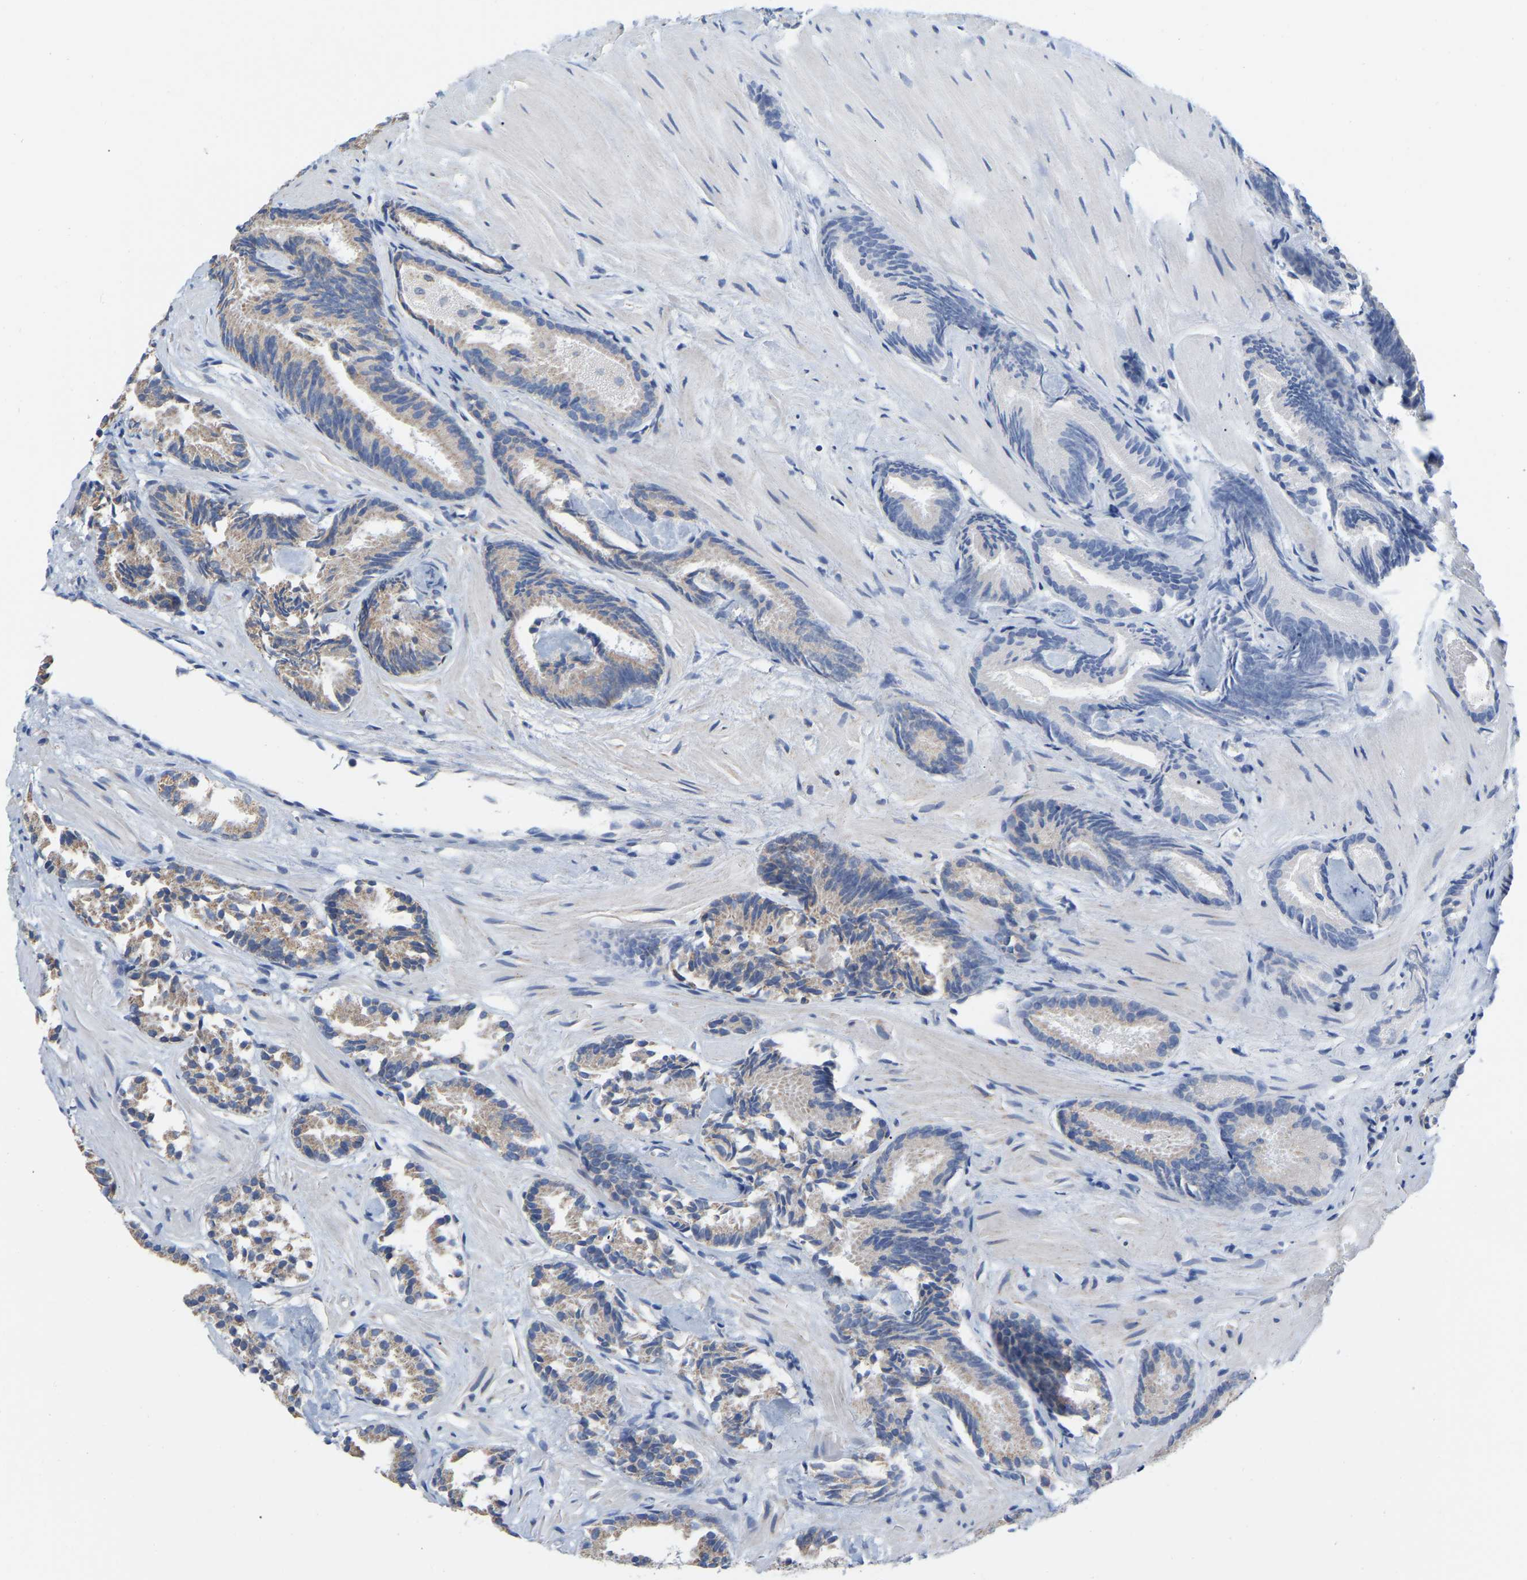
{"staining": {"intensity": "negative", "quantity": "none", "location": "none"}, "tissue": "prostate cancer", "cell_type": "Tumor cells", "image_type": "cancer", "snomed": [{"axis": "morphology", "description": "Adenocarcinoma, Low grade"}, {"axis": "topography", "description": "Prostate"}], "caption": "Immunohistochemistry (IHC) image of adenocarcinoma (low-grade) (prostate) stained for a protein (brown), which displays no expression in tumor cells.", "gene": "CBLB", "patient": {"sex": "male", "age": 51}}